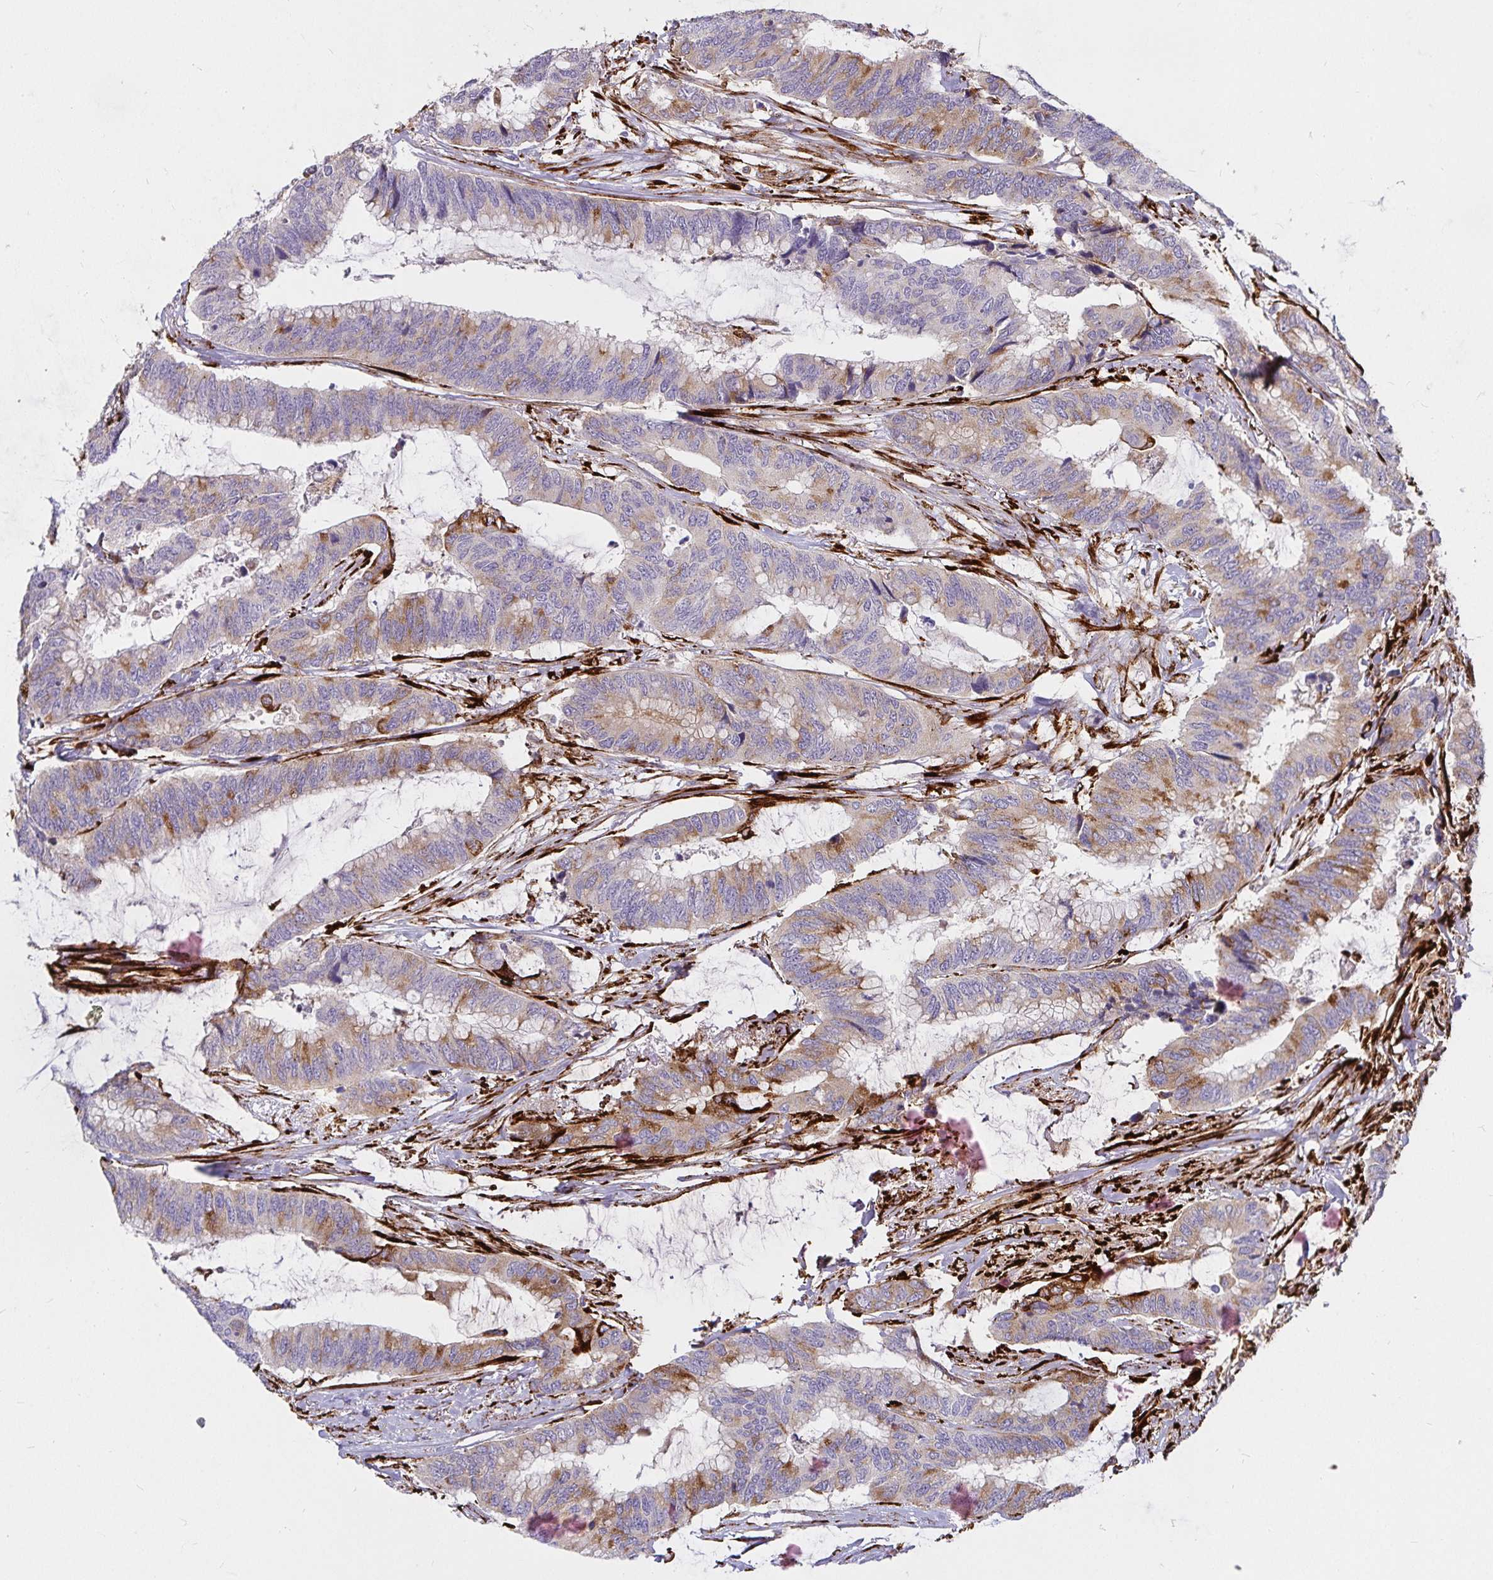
{"staining": {"intensity": "moderate", "quantity": "25%-75%", "location": "cytoplasmic/membranous"}, "tissue": "colorectal cancer", "cell_type": "Tumor cells", "image_type": "cancer", "snomed": [{"axis": "morphology", "description": "Adenocarcinoma, NOS"}, {"axis": "topography", "description": "Rectum"}], "caption": "Protein staining of colorectal cancer tissue demonstrates moderate cytoplasmic/membranous positivity in approximately 25%-75% of tumor cells.", "gene": "P4HA2", "patient": {"sex": "female", "age": 59}}